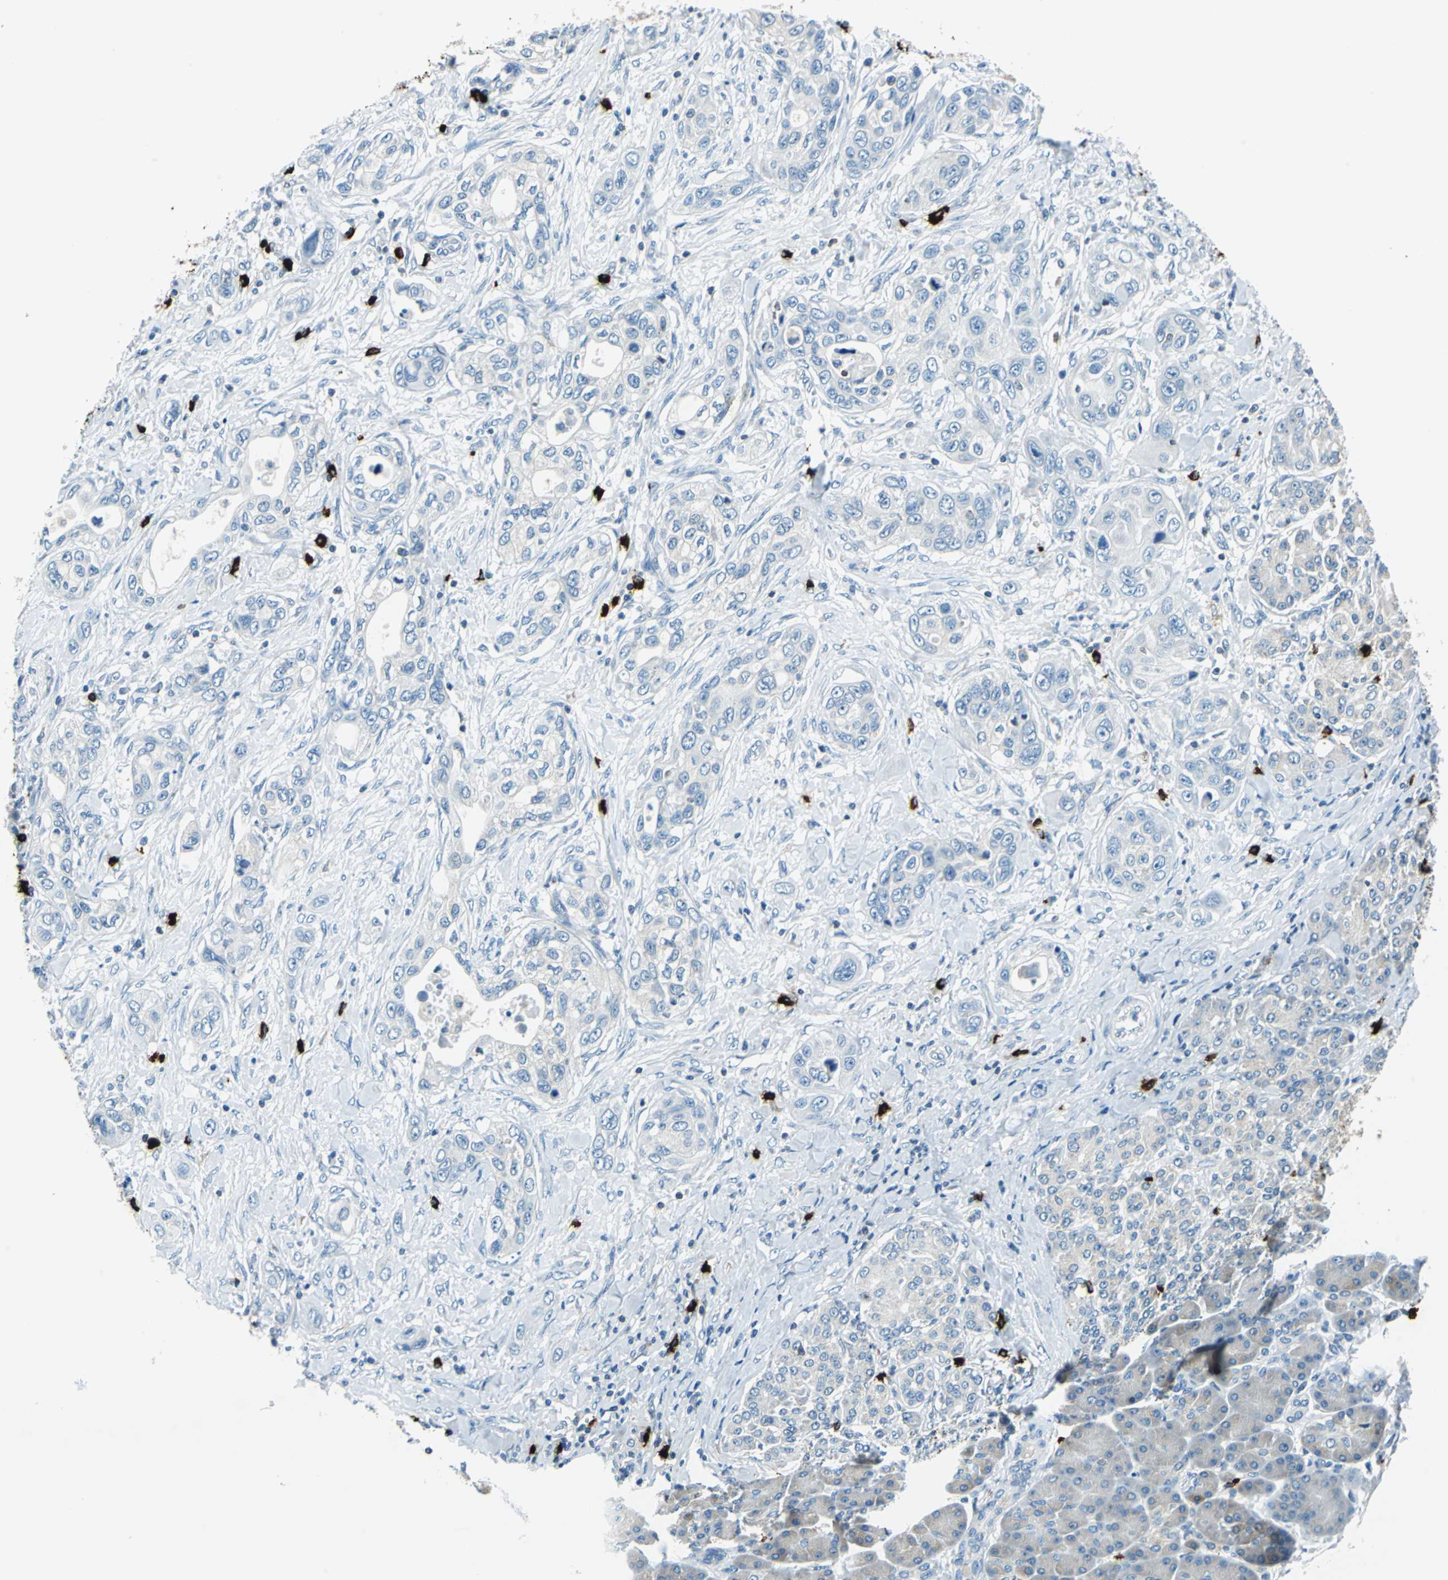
{"staining": {"intensity": "negative", "quantity": "none", "location": "none"}, "tissue": "pancreatic cancer", "cell_type": "Tumor cells", "image_type": "cancer", "snomed": [{"axis": "morphology", "description": "Adenocarcinoma, NOS"}, {"axis": "topography", "description": "Pancreas"}], "caption": "DAB (3,3'-diaminobenzidine) immunohistochemical staining of adenocarcinoma (pancreatic) shows no significant positivity in tumor cells.", "gene": "CPA3", "patient": {"sex": "female", "age": 70}}